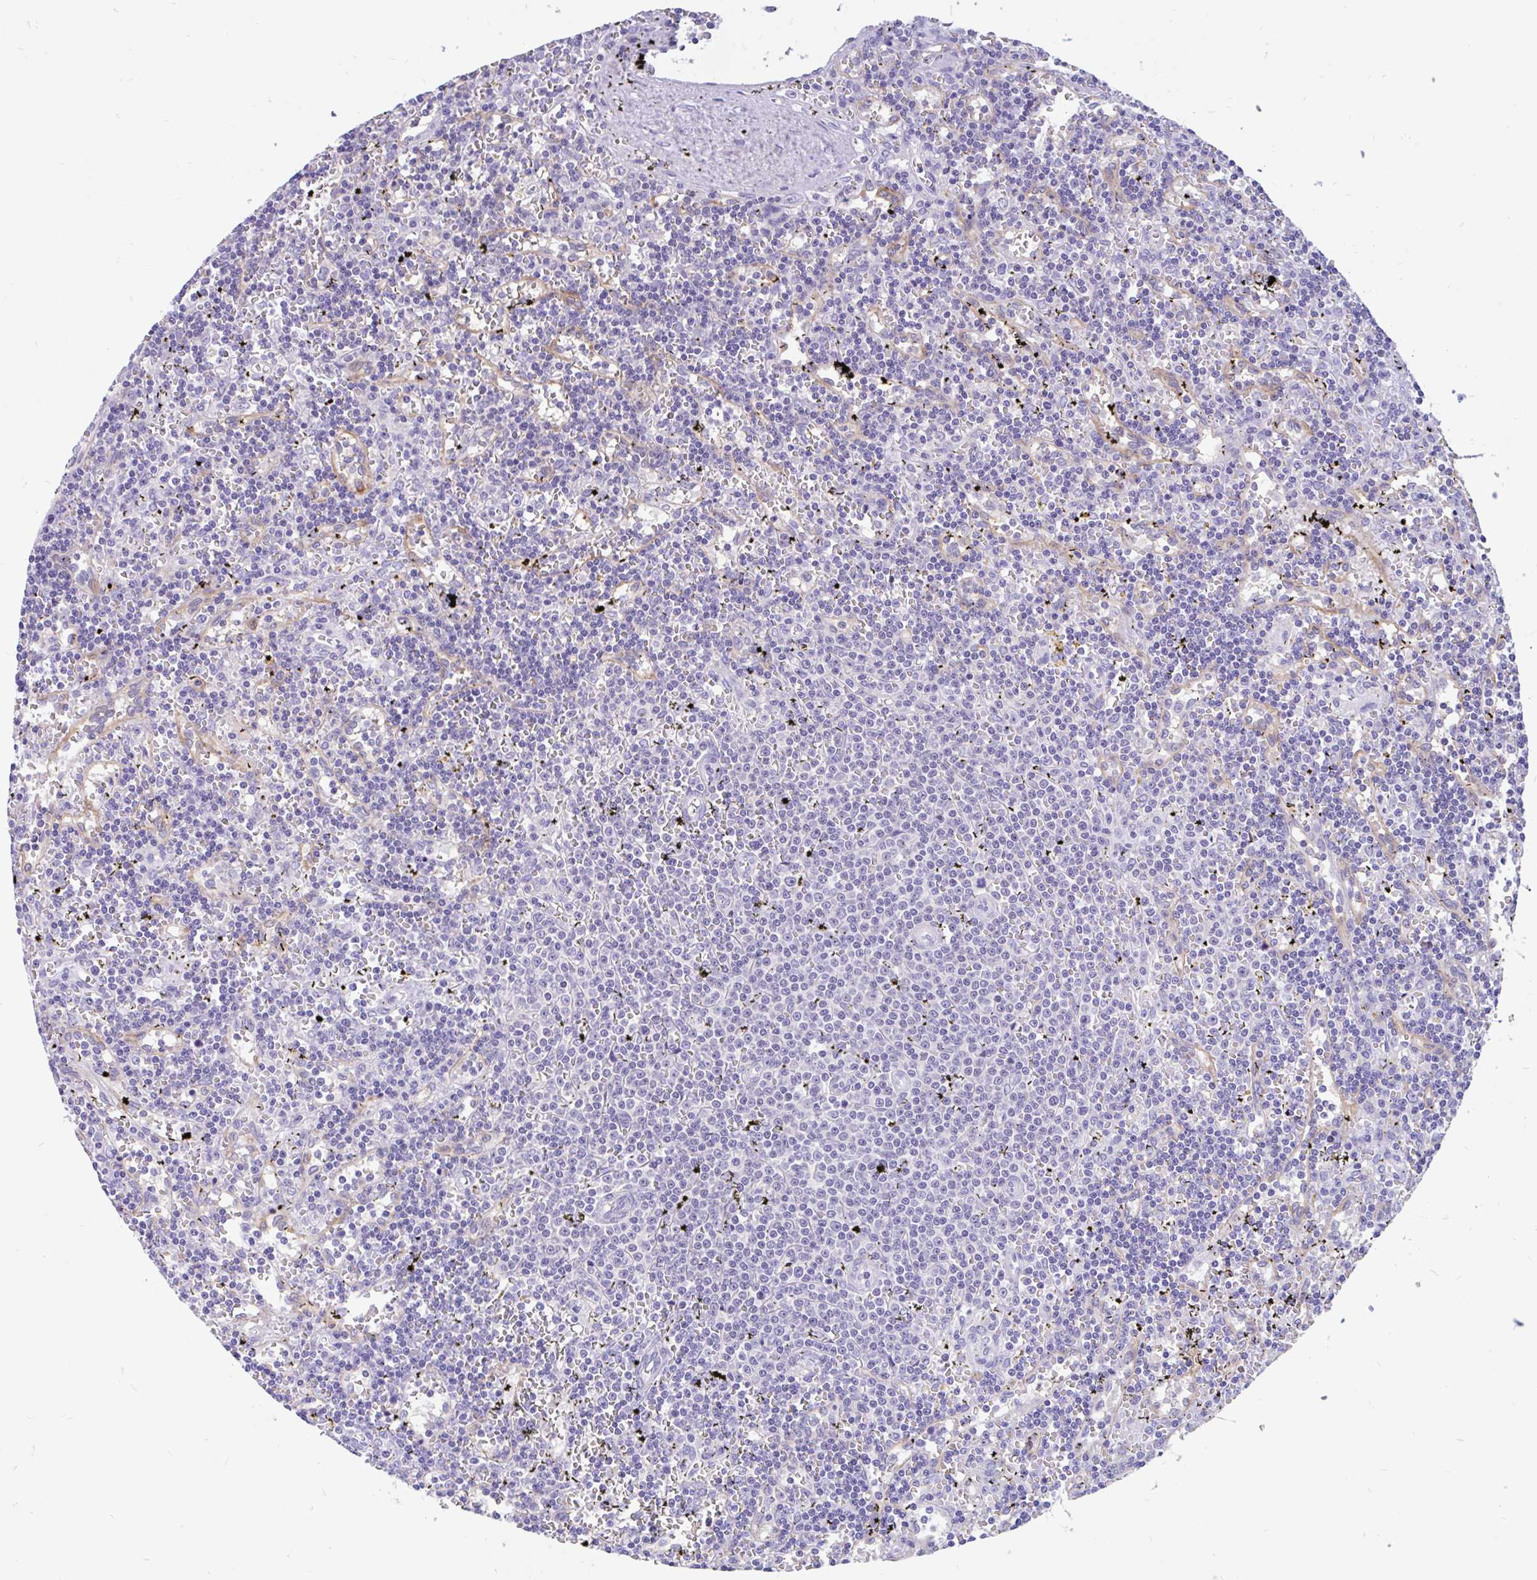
{"staining": {"intensity": "negative", "quantity": "none", "location": "none"}, "tissue": "lymphoma", "cell_type": "Tumor cells", "image_type": "cancer", "snomed": [{"axis": "morphology", "description": "Malignant lymphoma, non-Hodgkin's type, Low grade"}, {"axis": "topography", "description": "Spleen"}], "caption": "DAB (3,3'-diaminobenzidine) immunohistochemical staining of low-grade malignant lymphoma, non-Hodgkin's type exhibits no significant positivity in tumor cells.", "gene": "KIAA2013", "patient": {"sex": "male", "age": 60}}